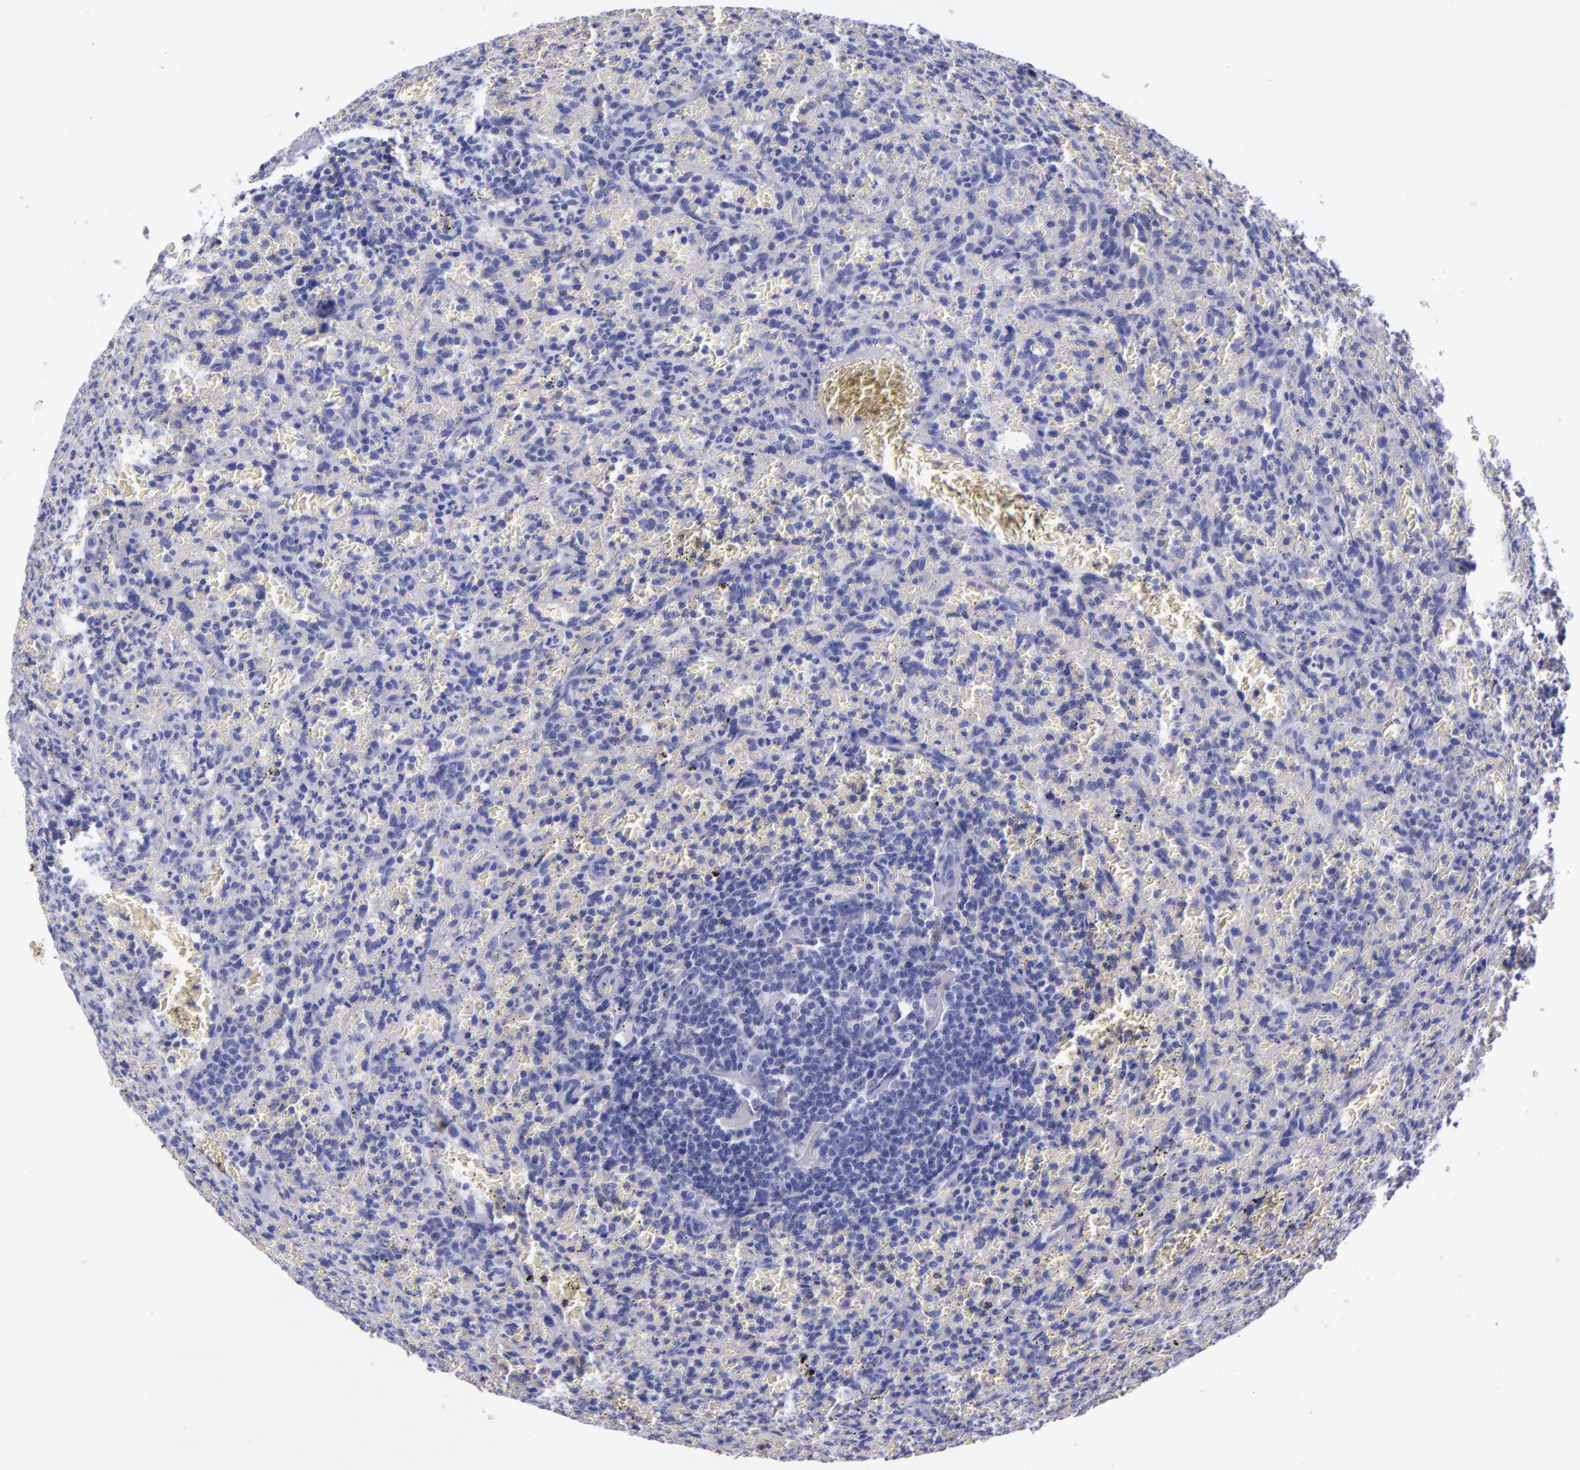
{"staining": {"intensity": "negative", "quantity": "none", "location": "none"}, "tissue": "lymphoma", "cell_type": "Tumor cells", "image_type": "cancer", "snomed": [{"axis": "morphology", "description": "Malignant lymphoma, non-Hodgkin's type, Low grade"}, {"axis": "topography", "description": "Spleen"}], "caption": "High magnification brightfield microscopy of malignant lymphoma, non-Hodgkin's type (low-grade) stained with DAB (3,3'-diaminobenzidine) (brown) and counterstained with hematoxylin (blue): tumor cells show no significant positivity.", "gene": "SV2A", "patient": {"sex": "female", "age": 64}}